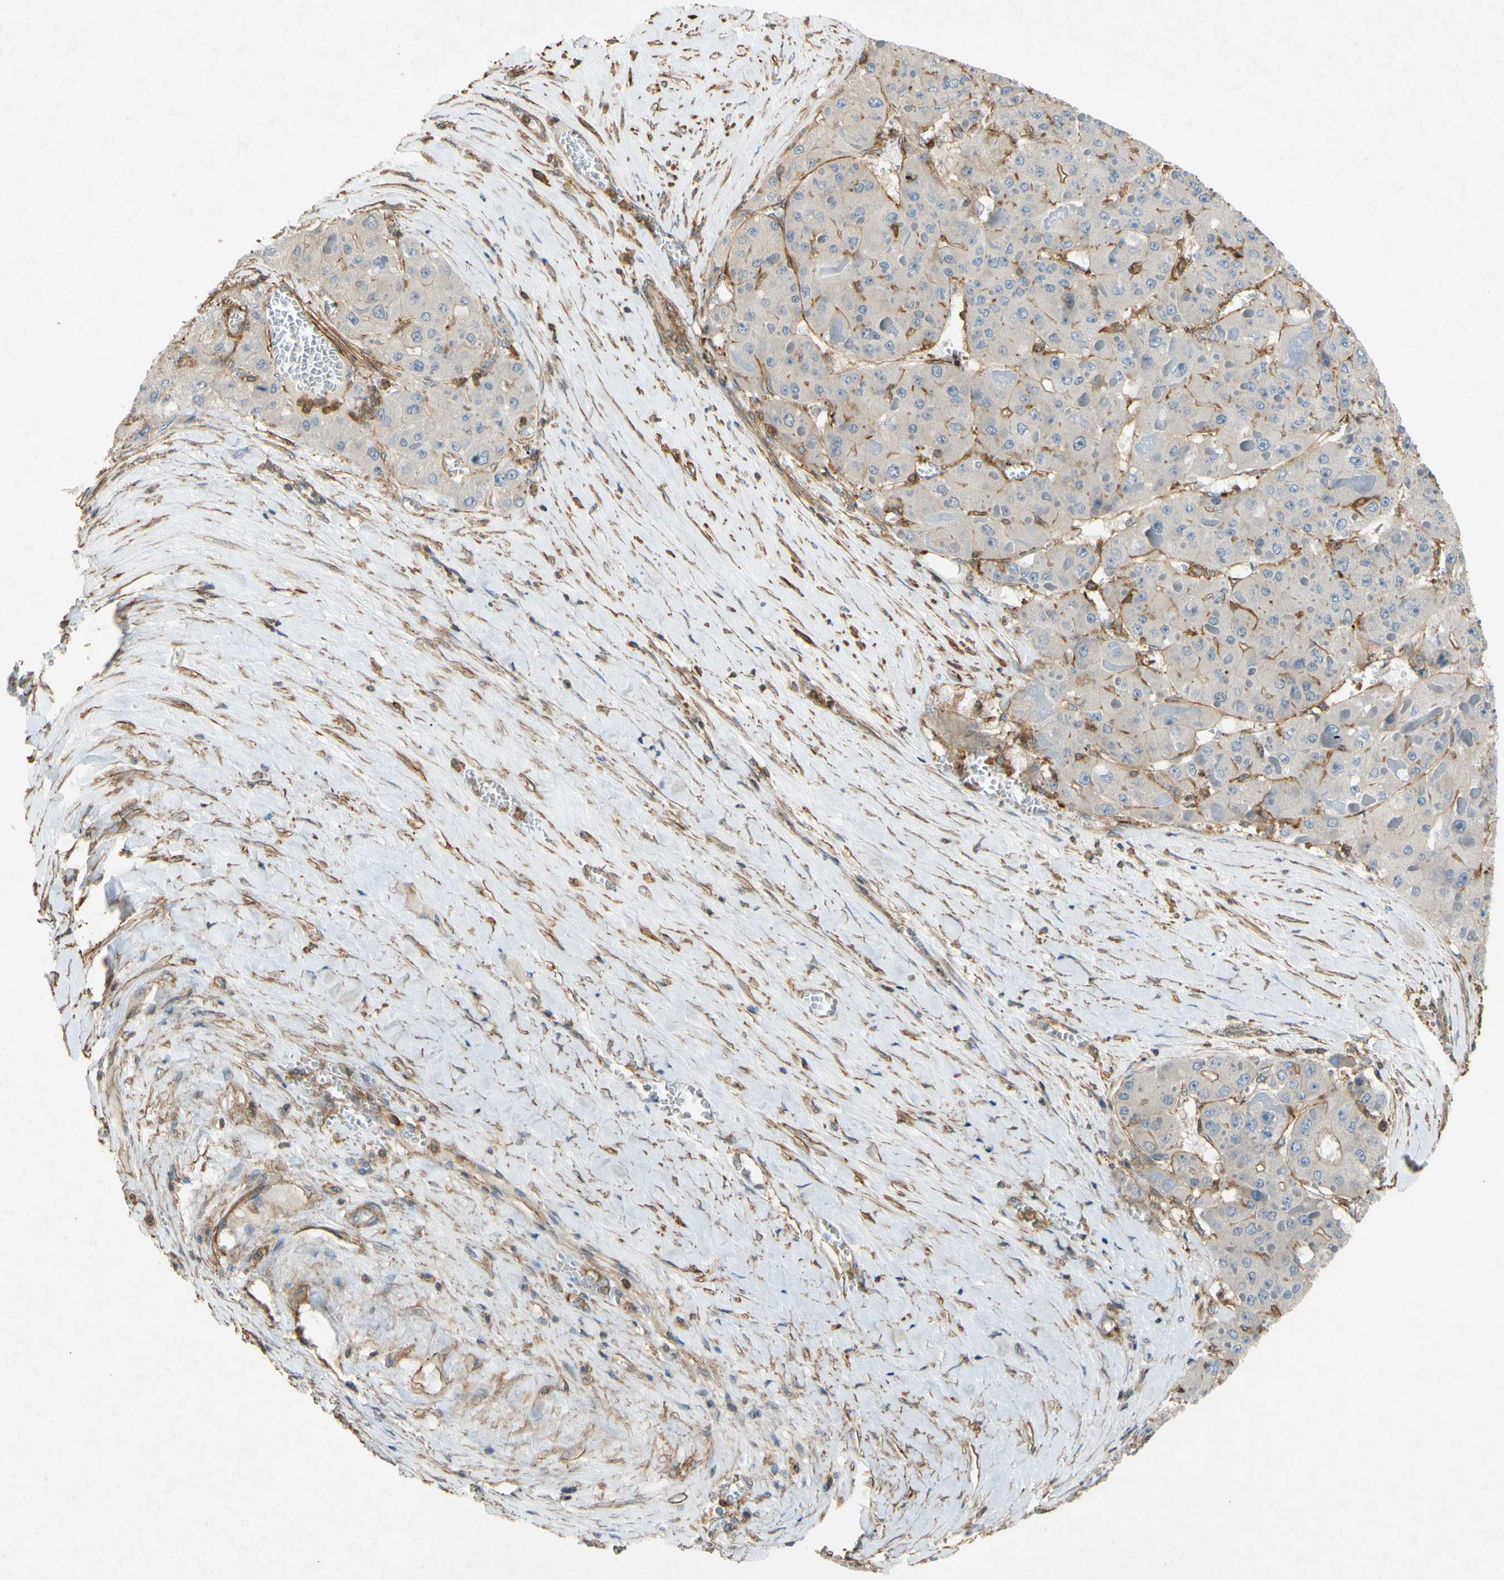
{"staining": {"intensity": "moderate", "quantity": "<25%", "location": "cytoplasmic/membranous"}, "tissue": "liver cancer", "cell_type": "Tumor cells", "image_type": "cancer", "snomed": [{"axis": "morphology", "description": "Carcinoma, Hepatocellular, NOS"}, {"axis": "topography", "description": "Liver"}], "caption": "The immunohistochemical stain labels moderate cytoplasmic/membranous expression in tumor cells of hepatocellular carcinoma (liver) tissue.", "gene": "ADD3", "patient": {"sex": "female", "age": 73}}